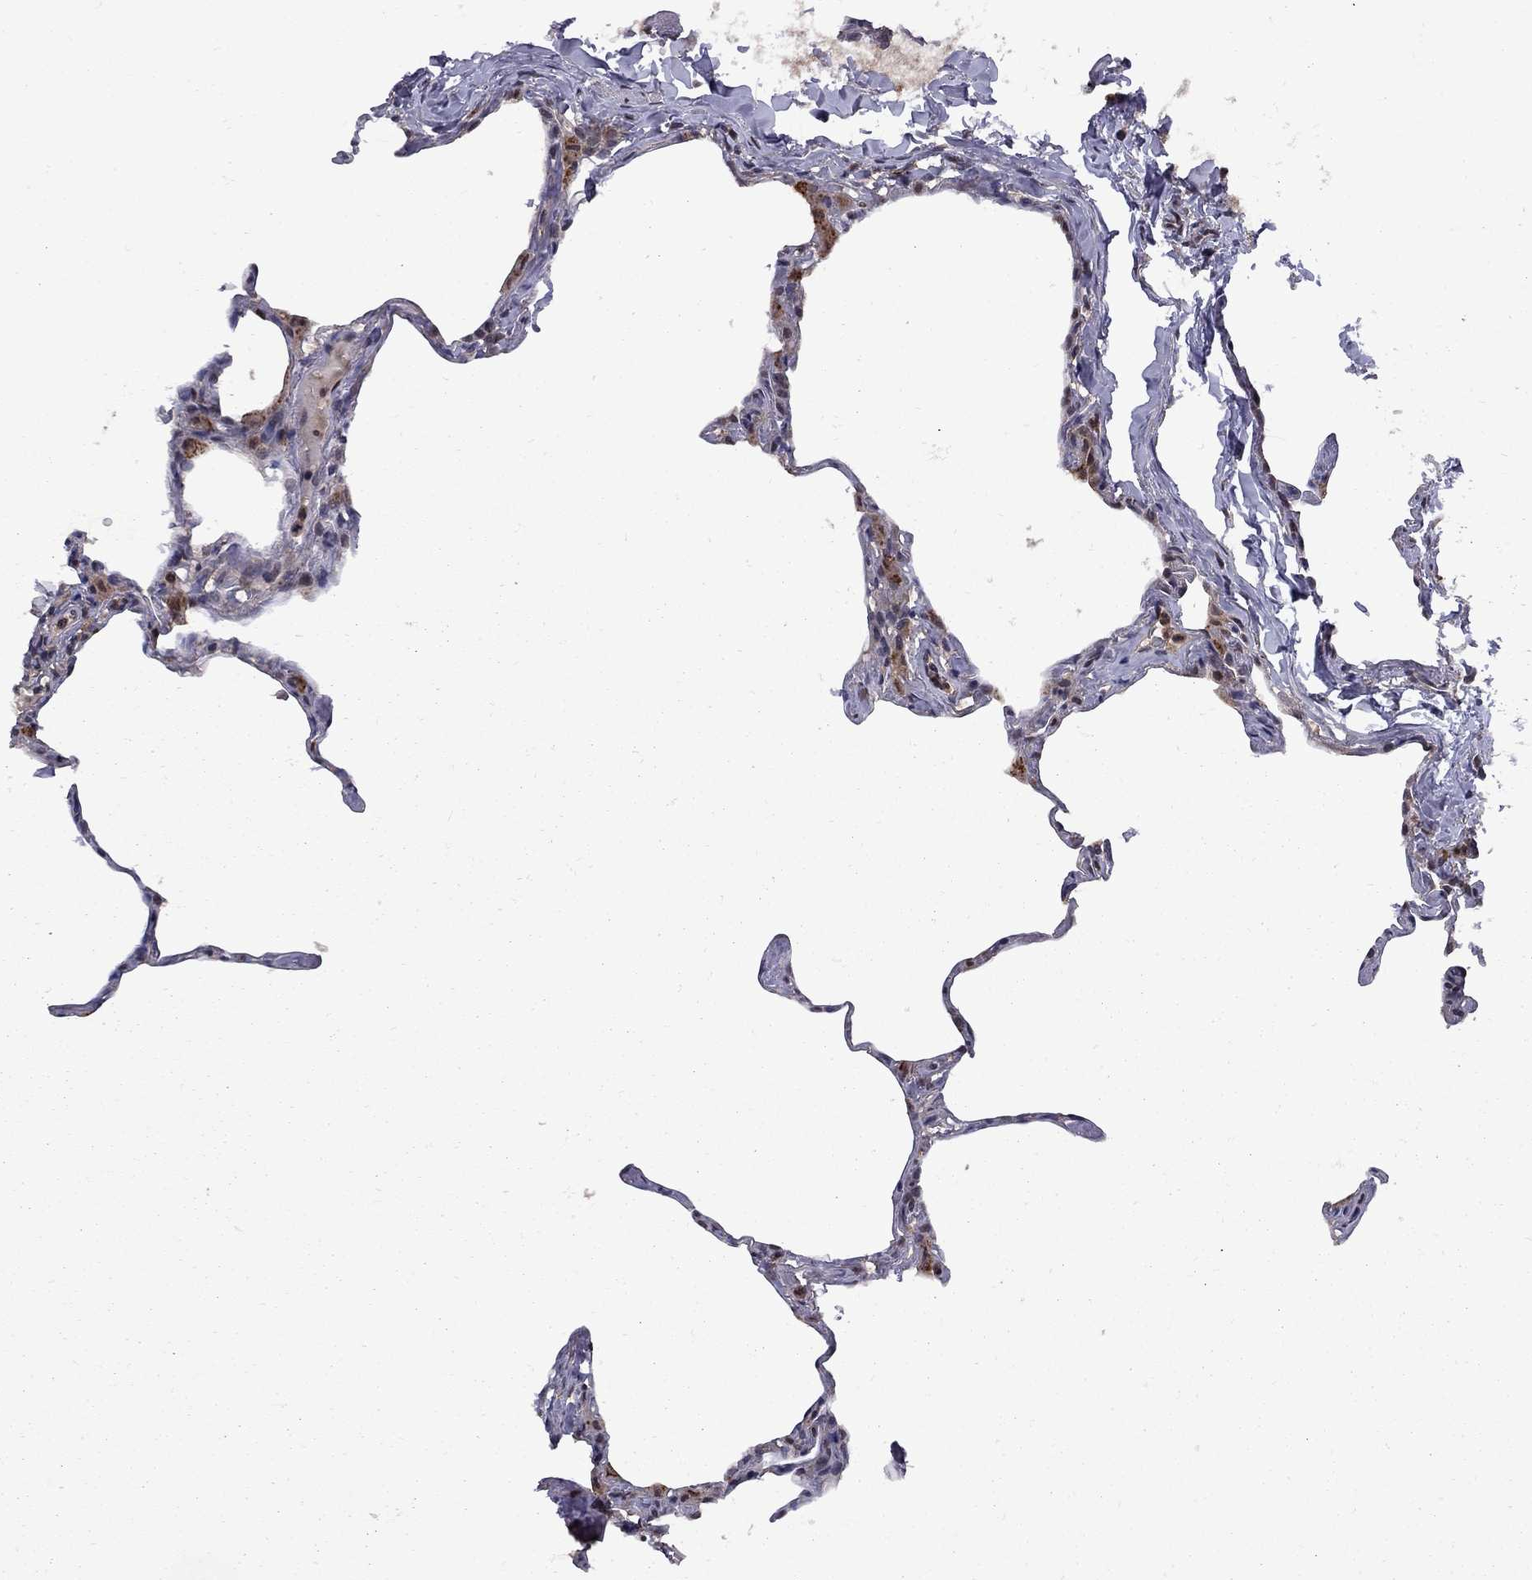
{"staining": {"intensity": "negative", "quantity": "none", "location": "none"}, "tissue": "lung", "cell_type": "Alveolar cells", "image_type": "normal", "snomed": [{"axis": "morphology", "description": "Normal tissue, NOS"}, {"axis": "topography", "description": "Lung"}], "caption": "High power microscopy photomicrograph of an IHC photomicrograph of benign lung, revealing no significant expression in alveolar cells. Brightfield microscopy of IHC stained with DAB (brown) and hematoxylin (blue), captured at high magnification.", "gene": "IPP", "patient": {"sex": "male", "age": 65}}